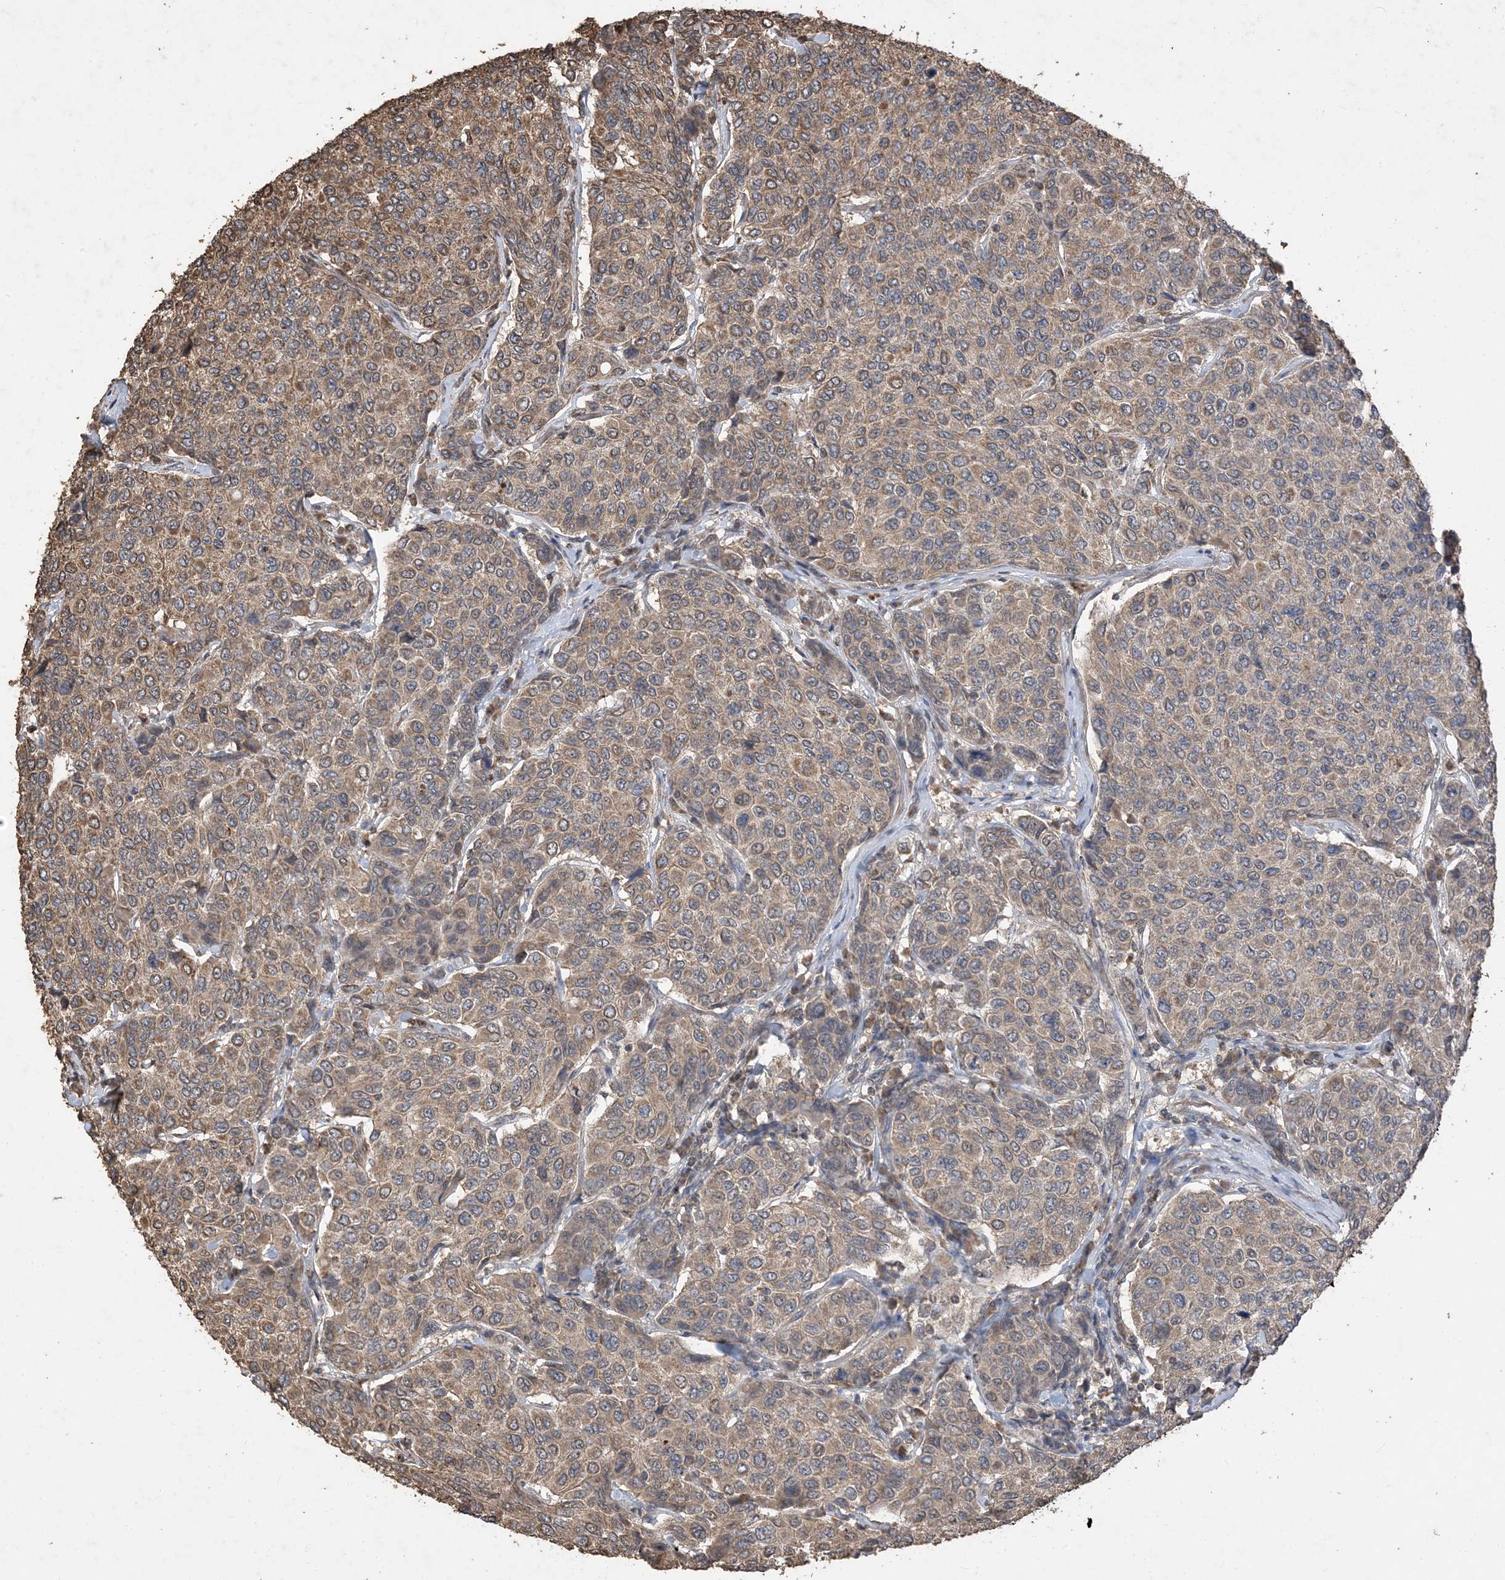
{"staining": {"intensity": "moderate", "quantity": ">75%", "location": "cytoplasmic/membranous"}, "tissue": "breast cancer", "cell_type": "Tumor cells", "image_type": "cancer", "snomed": [{"axis": "morphology", "description": "Duct carcinoma"}, {"axis": "topography", "description": "Breast"}], "caption": "Immunohistochemical staining of breast cancer displays medium levels of moderate cytoplasmic/membranous protein positivity in about >75% of tumor cells.", "gene": "HPS4", "patient": {"sex": "female", "age": 55}}